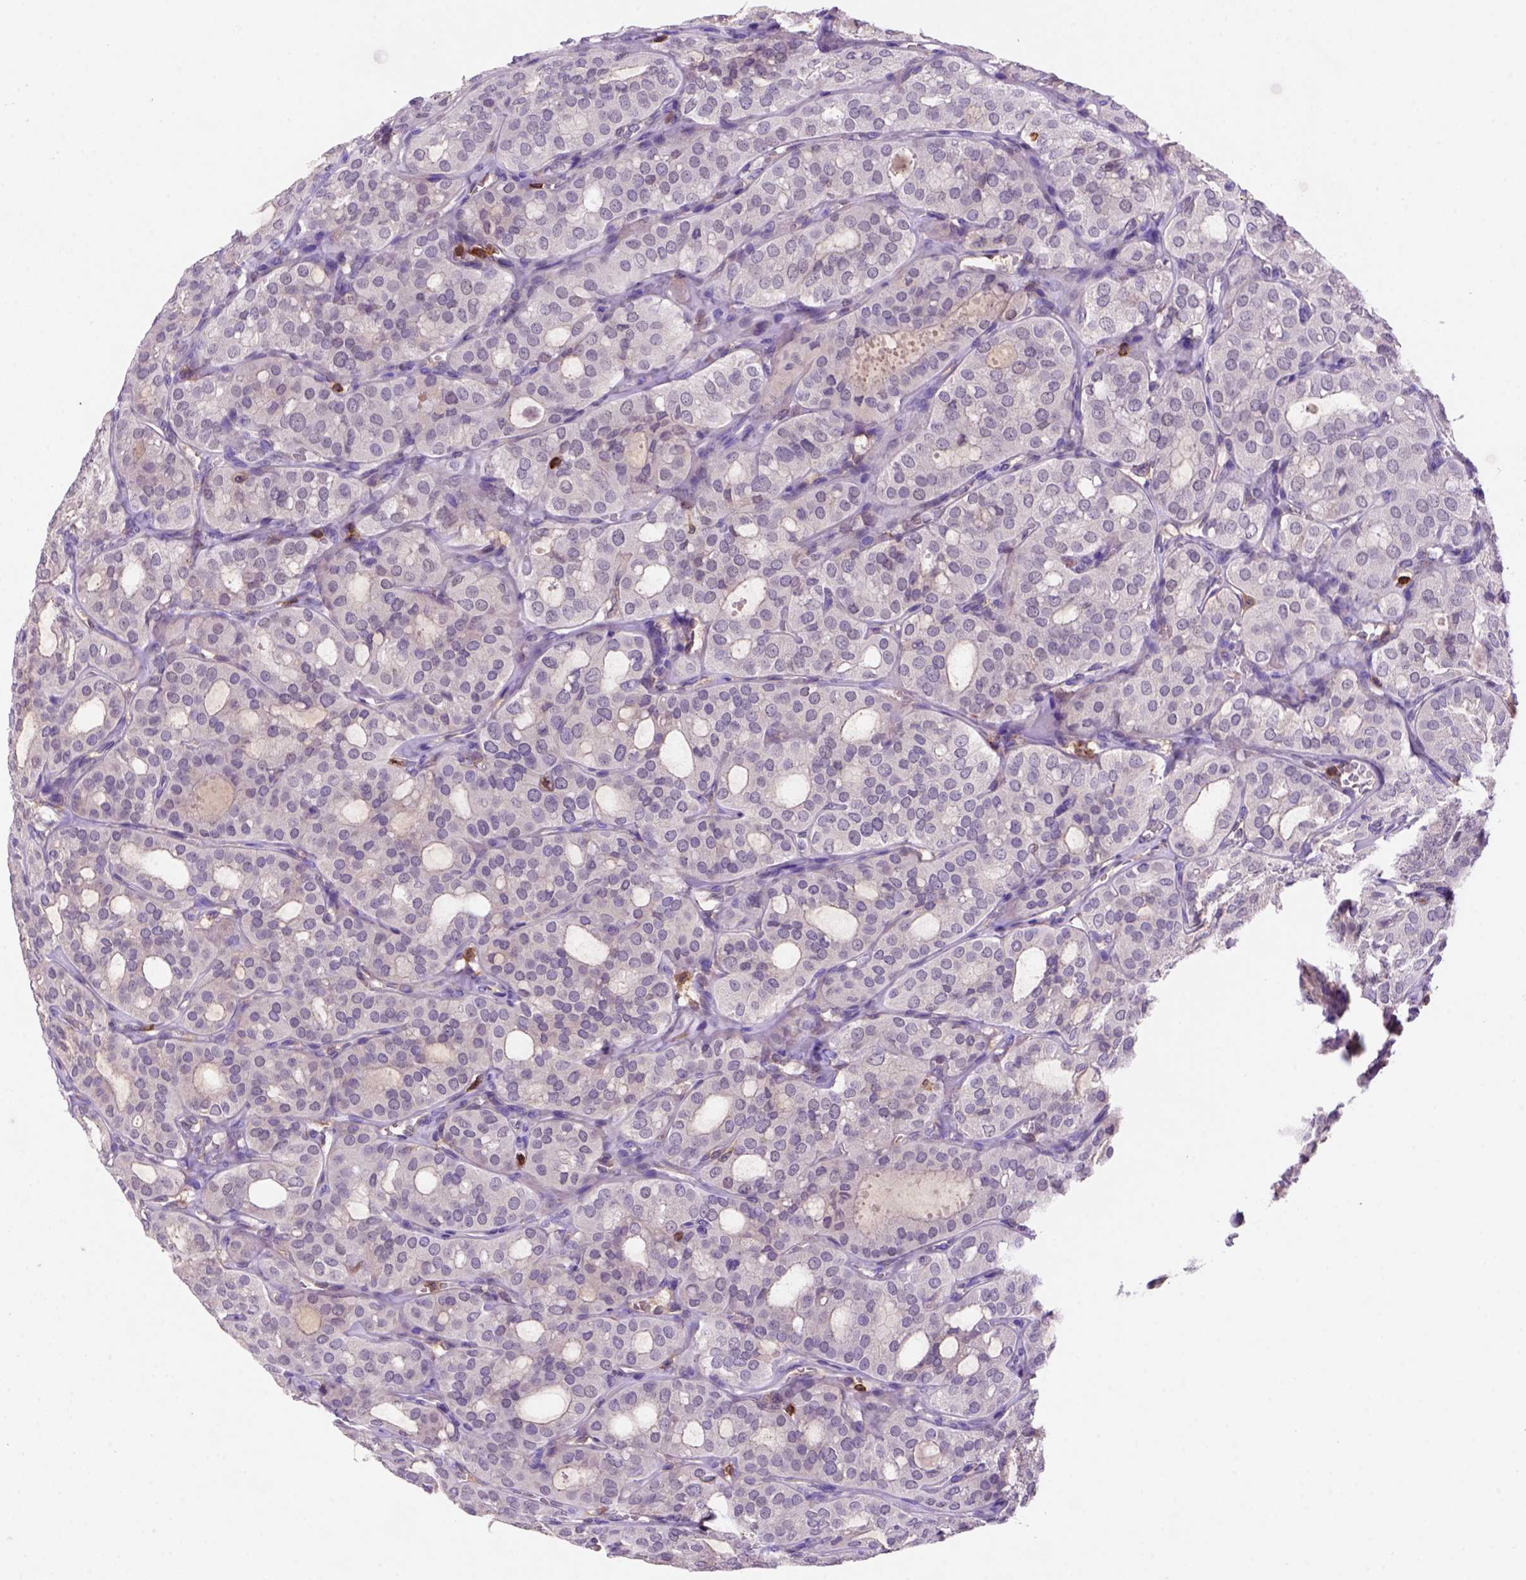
{"staining": {"intensity": "negative", "quantity": "none", "location": "none"}, "tissue": "thyroid cancer", "cell_type": "Tumor cells", "image_type": "cancer", "snomed": [{"axis": "morphology", "description": "Follicular adenoma carcinoma, NOS"}, {"axis": "topography", "description": "Thyroid gland"}], "caption": "The immunohistochemistry (IHC) image has no significant expression in tumor cells of follicular adenoma carcinoma (thyroid) tissue. The staining was performed using DAB (3,3'-diaminobenzidine) to visualize the protein expression in brown, while the nuclei were stained in blue with hematoxylin (Magnification: 20x).", "gene": "INPP5D", "patient": {"sex": "male", "age": 75}}